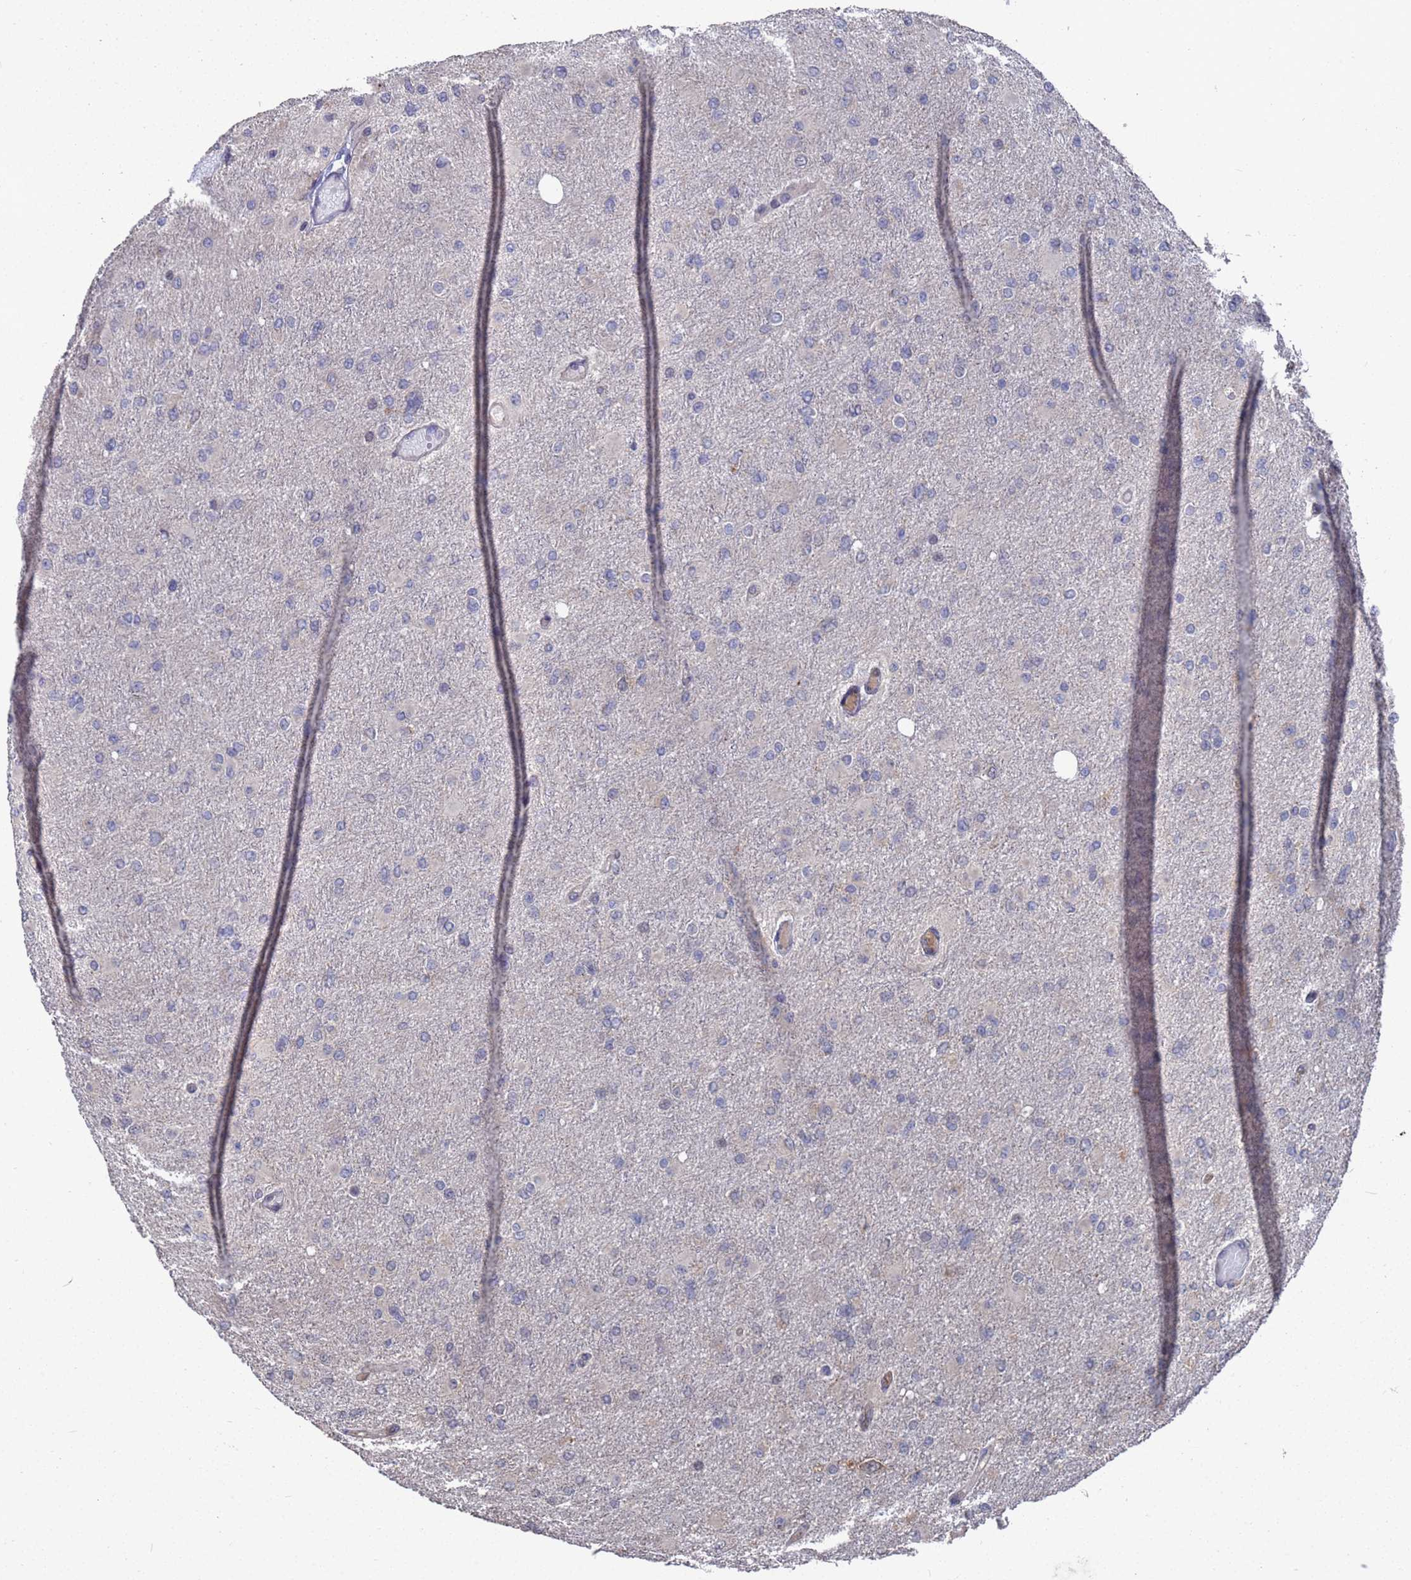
{"staining": {"intensity": "negative", "quantity": "none", "location": "none"}, "tissue": "glioma", "cell_type": "Tumor cells", "image_type": "cancer", "snomed": [{"axis": "morphology", "description": "Glioma, malignant, High grade"}, {"axis": "topography", "description": "Cerebral cortex"}], "caption": "Immunohistochemistry micrograph of human glioma stained for a protein (brown), which demonstrates no expression in tumor cells.", "gene": "CFAP119", "patient": {"sex": "female", "age": 36}}